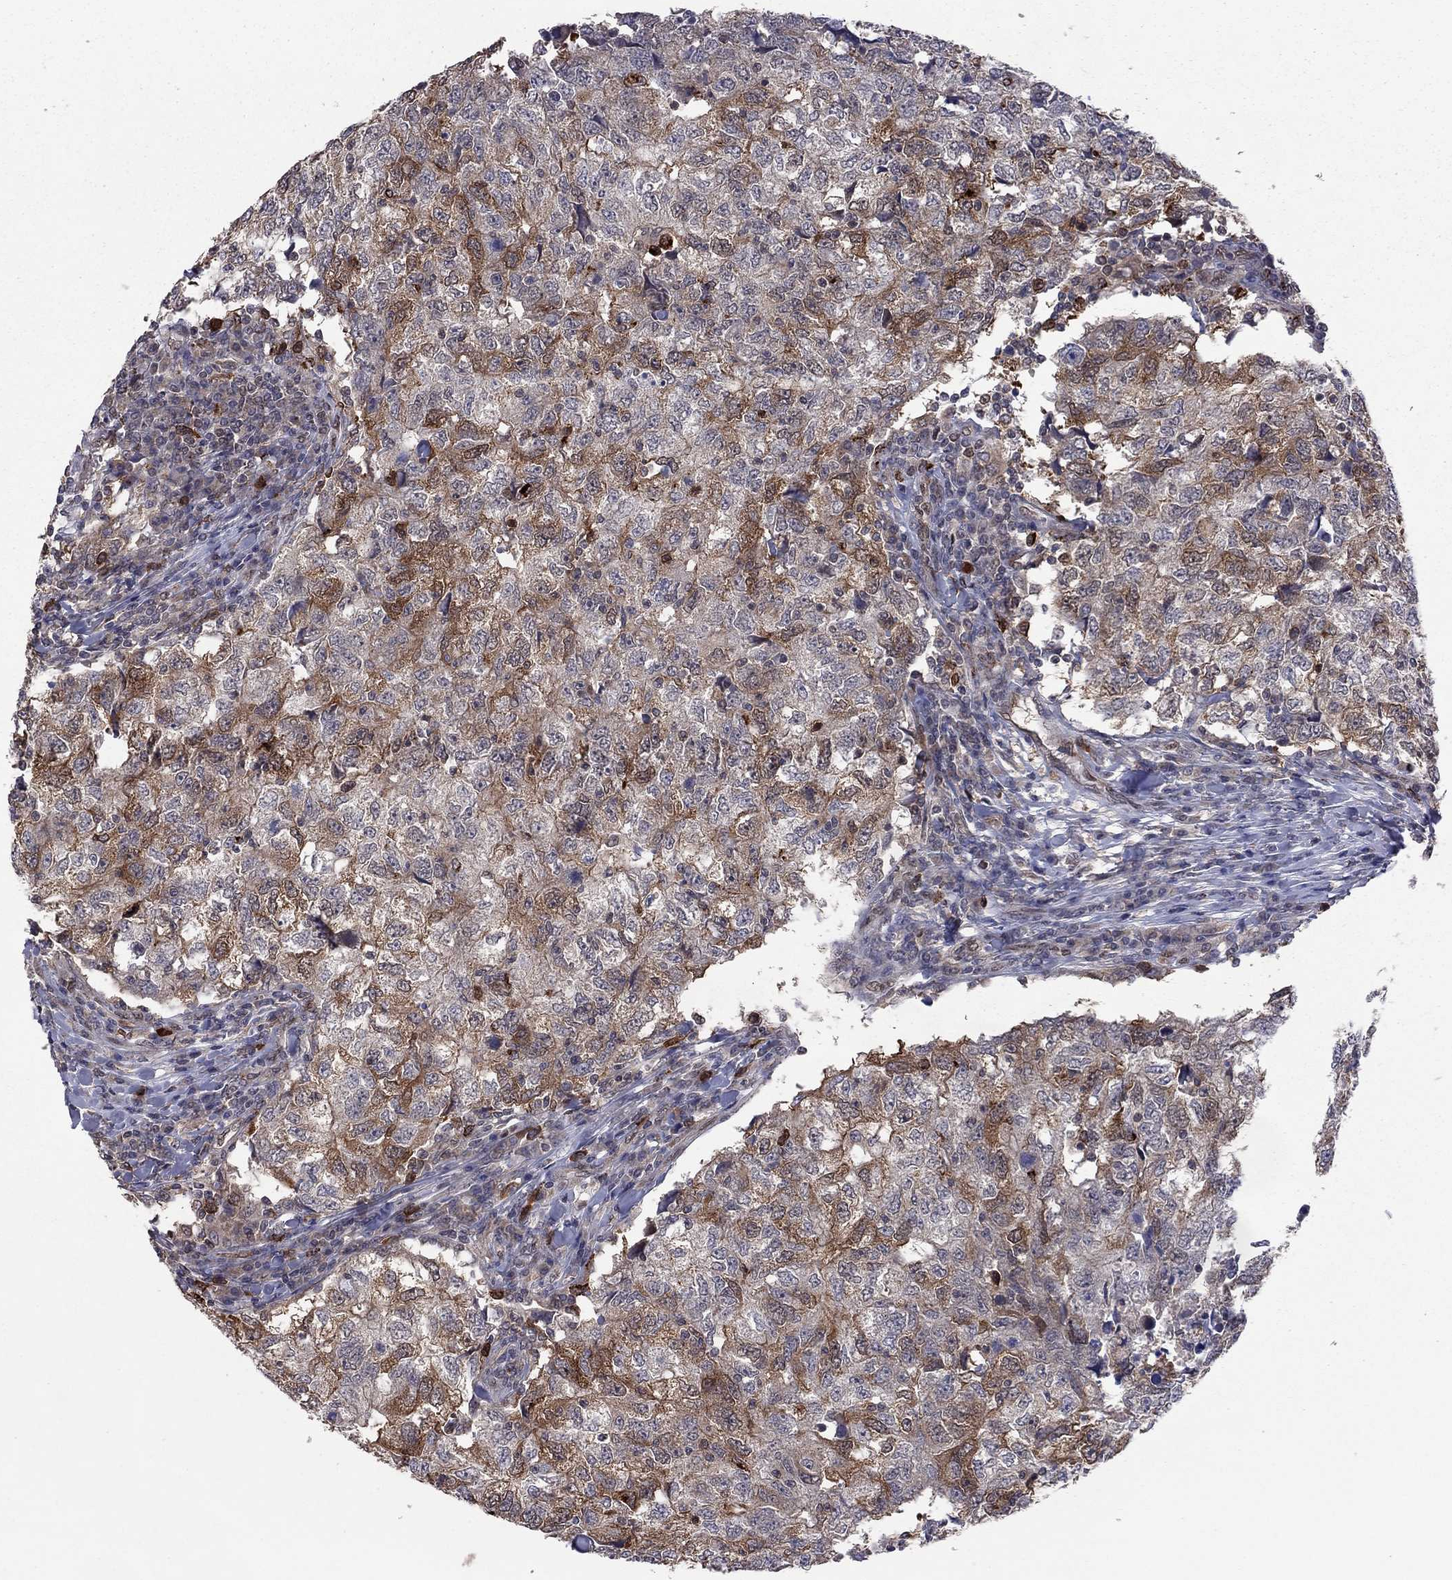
{"staining": {"intensity": "strong", "quantity": "25%-75%", "location": "cytoplasmic/membranous"}, "tissue": "breast cancer", "cell_type": "Tumor cells", "image_type": "cancer", "snomed": [{"axis": "morphology", "description": "Duct carcinoma"}, {"axis": "topography", "description": "Breast"}], "caption": "A high-resolution micrograph shows IHC staining of breast invasive ductal carcinoma, which shows strong cytoplasmic/membranous expression in about 25%-75% of tumor cells. (DAB (3,3'-diaminobenzidine) IHC, brown staining for protein, blue staining for nuclei).", "gene": "GPAA1", "patient": {"sex": "female", "age": 30}}